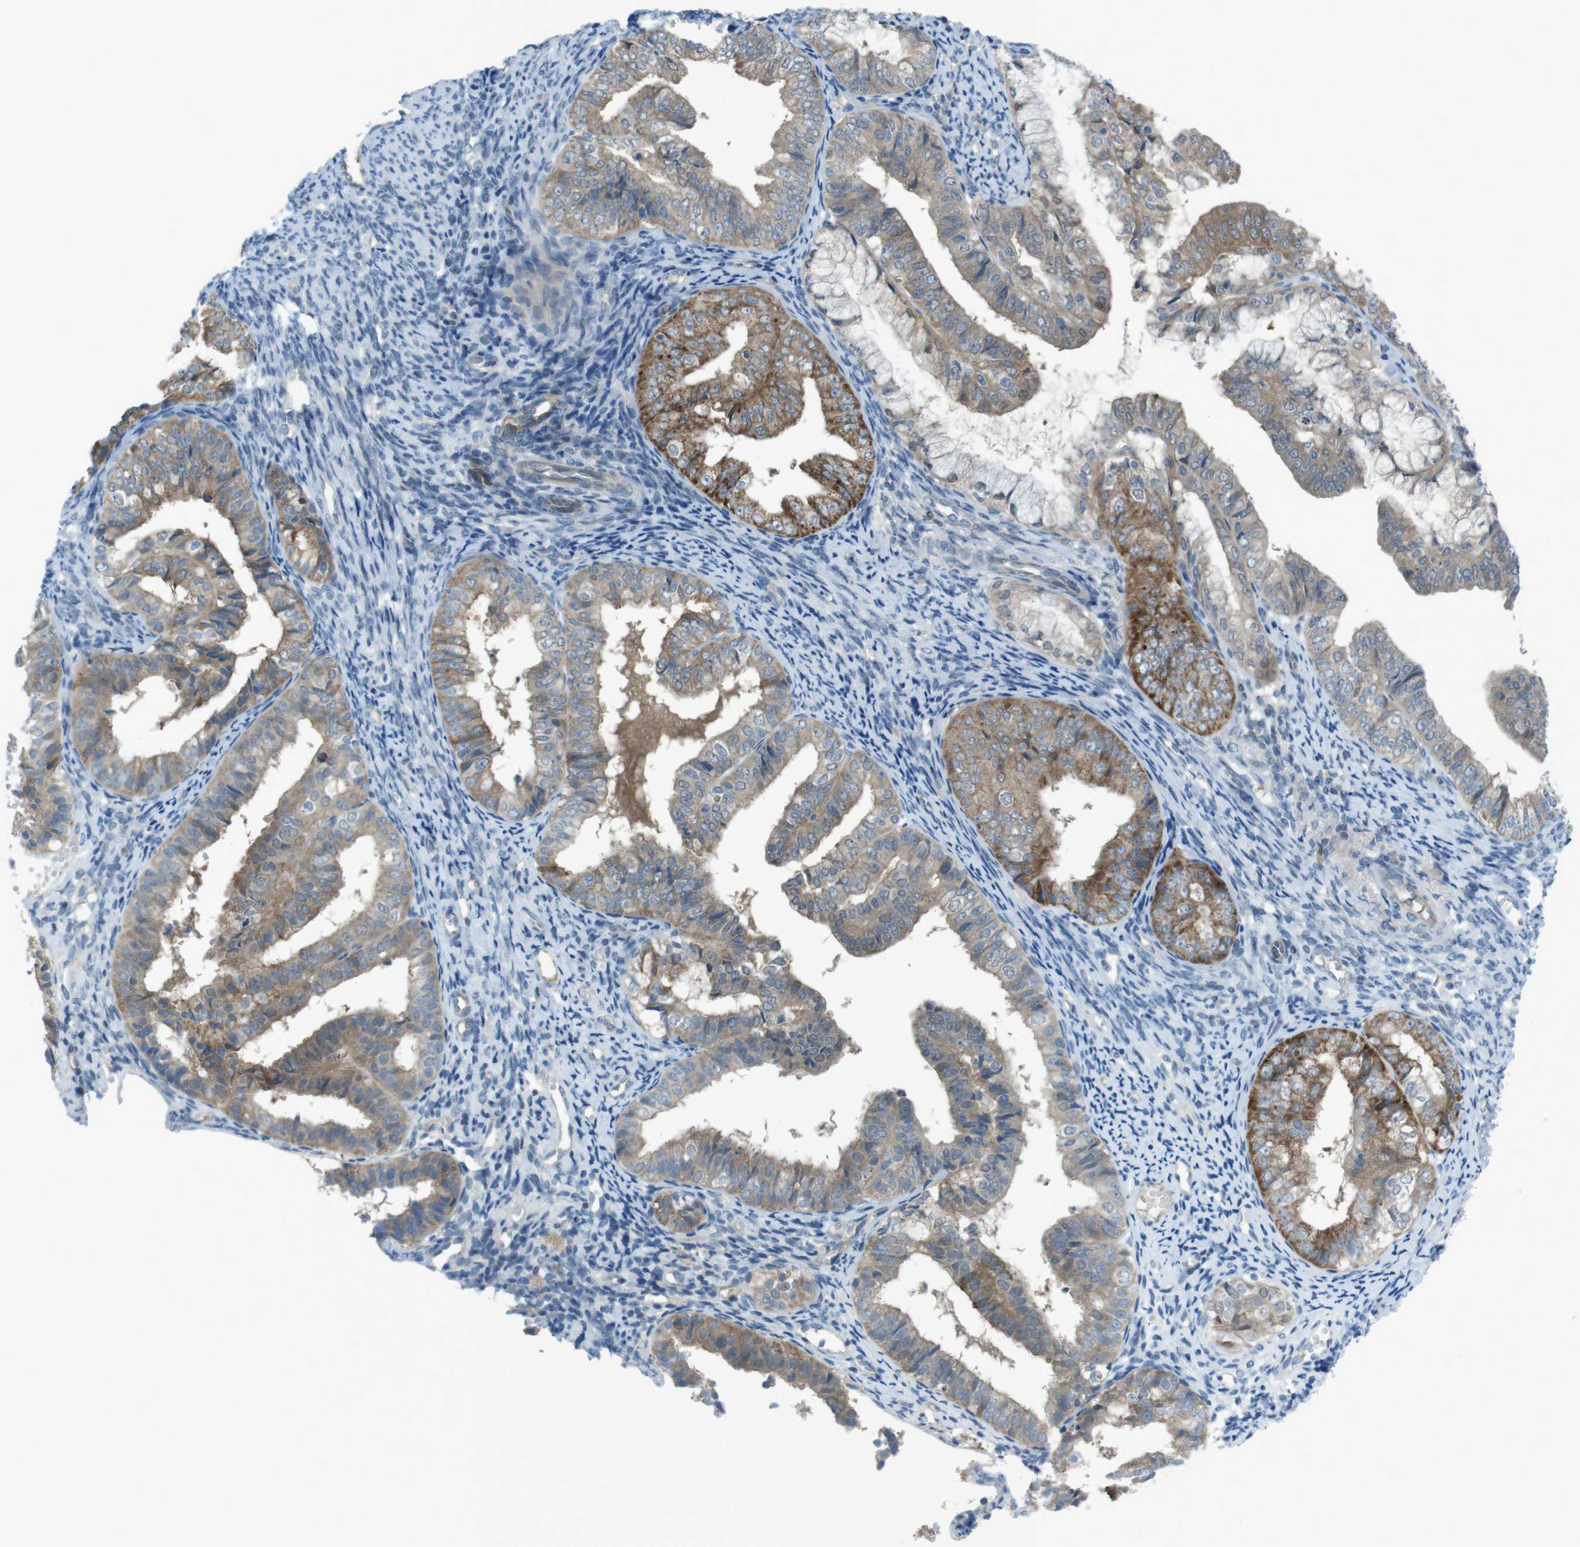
{"staining": {"intensity": "moderate", "quantity": ">75%", "location": "cytoplasmic/membranous"}, "tissue": "endometrial cancer", "cell_type": "Tumor cells", "image_type": "cancer", "snomed": [{"axis": "morphology", "description": "Adenocarcinoma, NOS"}, {"axis": "topography", "description": "Endometrium"}], "caption": "Human endometrial cancer (adenocarcinoma) stained with a brown dye shows moderate cytoplasmic/membranous positive expression in approximately >75% of tumor cells.", "gene": "ZDHHC20", "patient": {"sex": "female", "age": 63}}